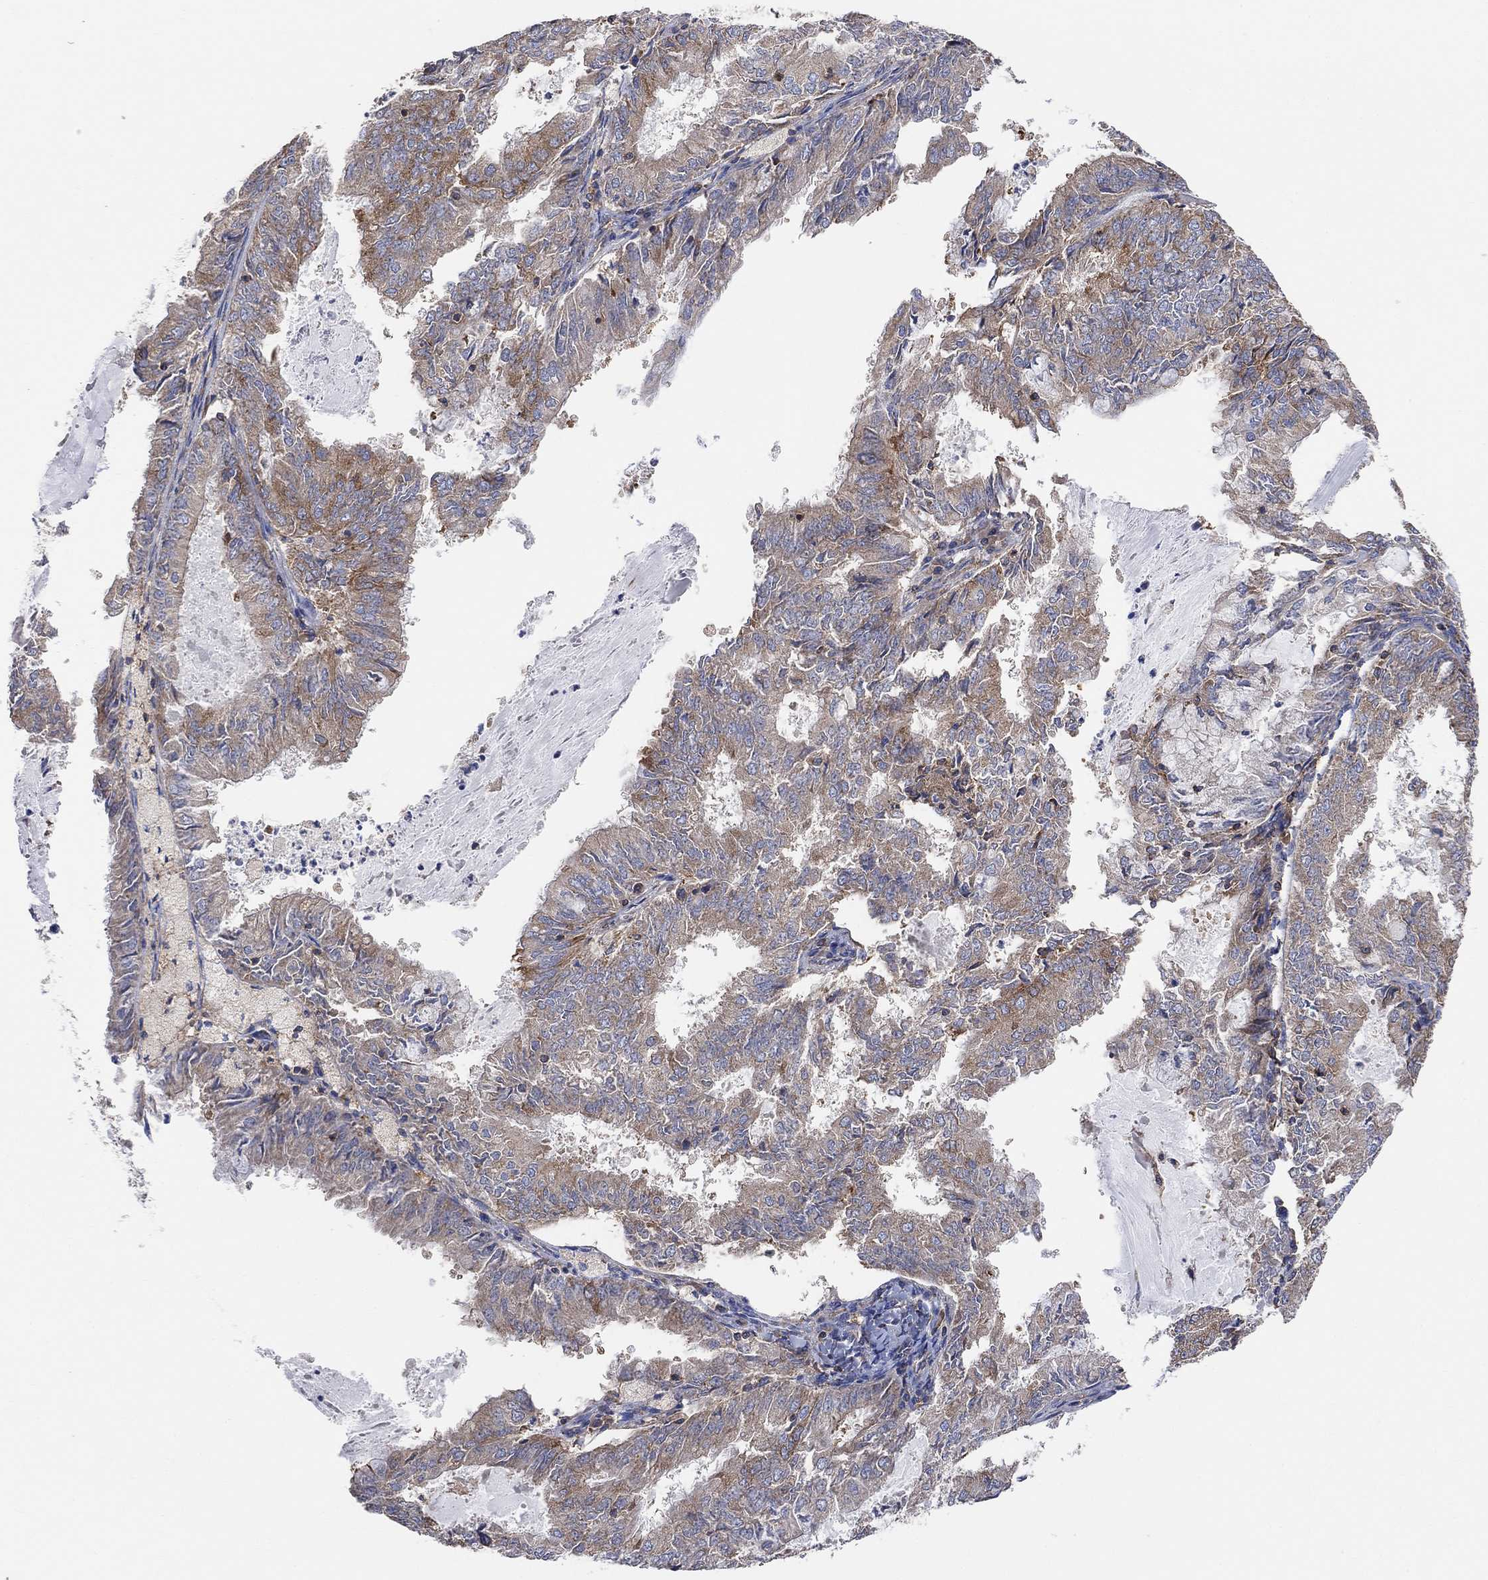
{"staining": {"intensity": "moderate", "quantity": "<25%", "location": "cytoplasmic/membranous"}, "tissue": "endometrial cancer", "cell_type": "Tumor cells", "image_type": "cancer", "snomed": [{"axis": "morphology", "description": "Adenocarcinoma, NOS"}, {"axis": "topography", "description": "Endometrium"}], "caption": "Endometrial cancer tissue displays moderate cytoplasmic/membranous positivity in about <25% of tumor cells (Stains: DAB (3,3'-diaminobenzidine) in brown, nuclei in blue, Microscopy: brightfield microscopy at high magnification).", "gene": "BLOC1S3", "patient": {"sex": "female", "age": 57}}